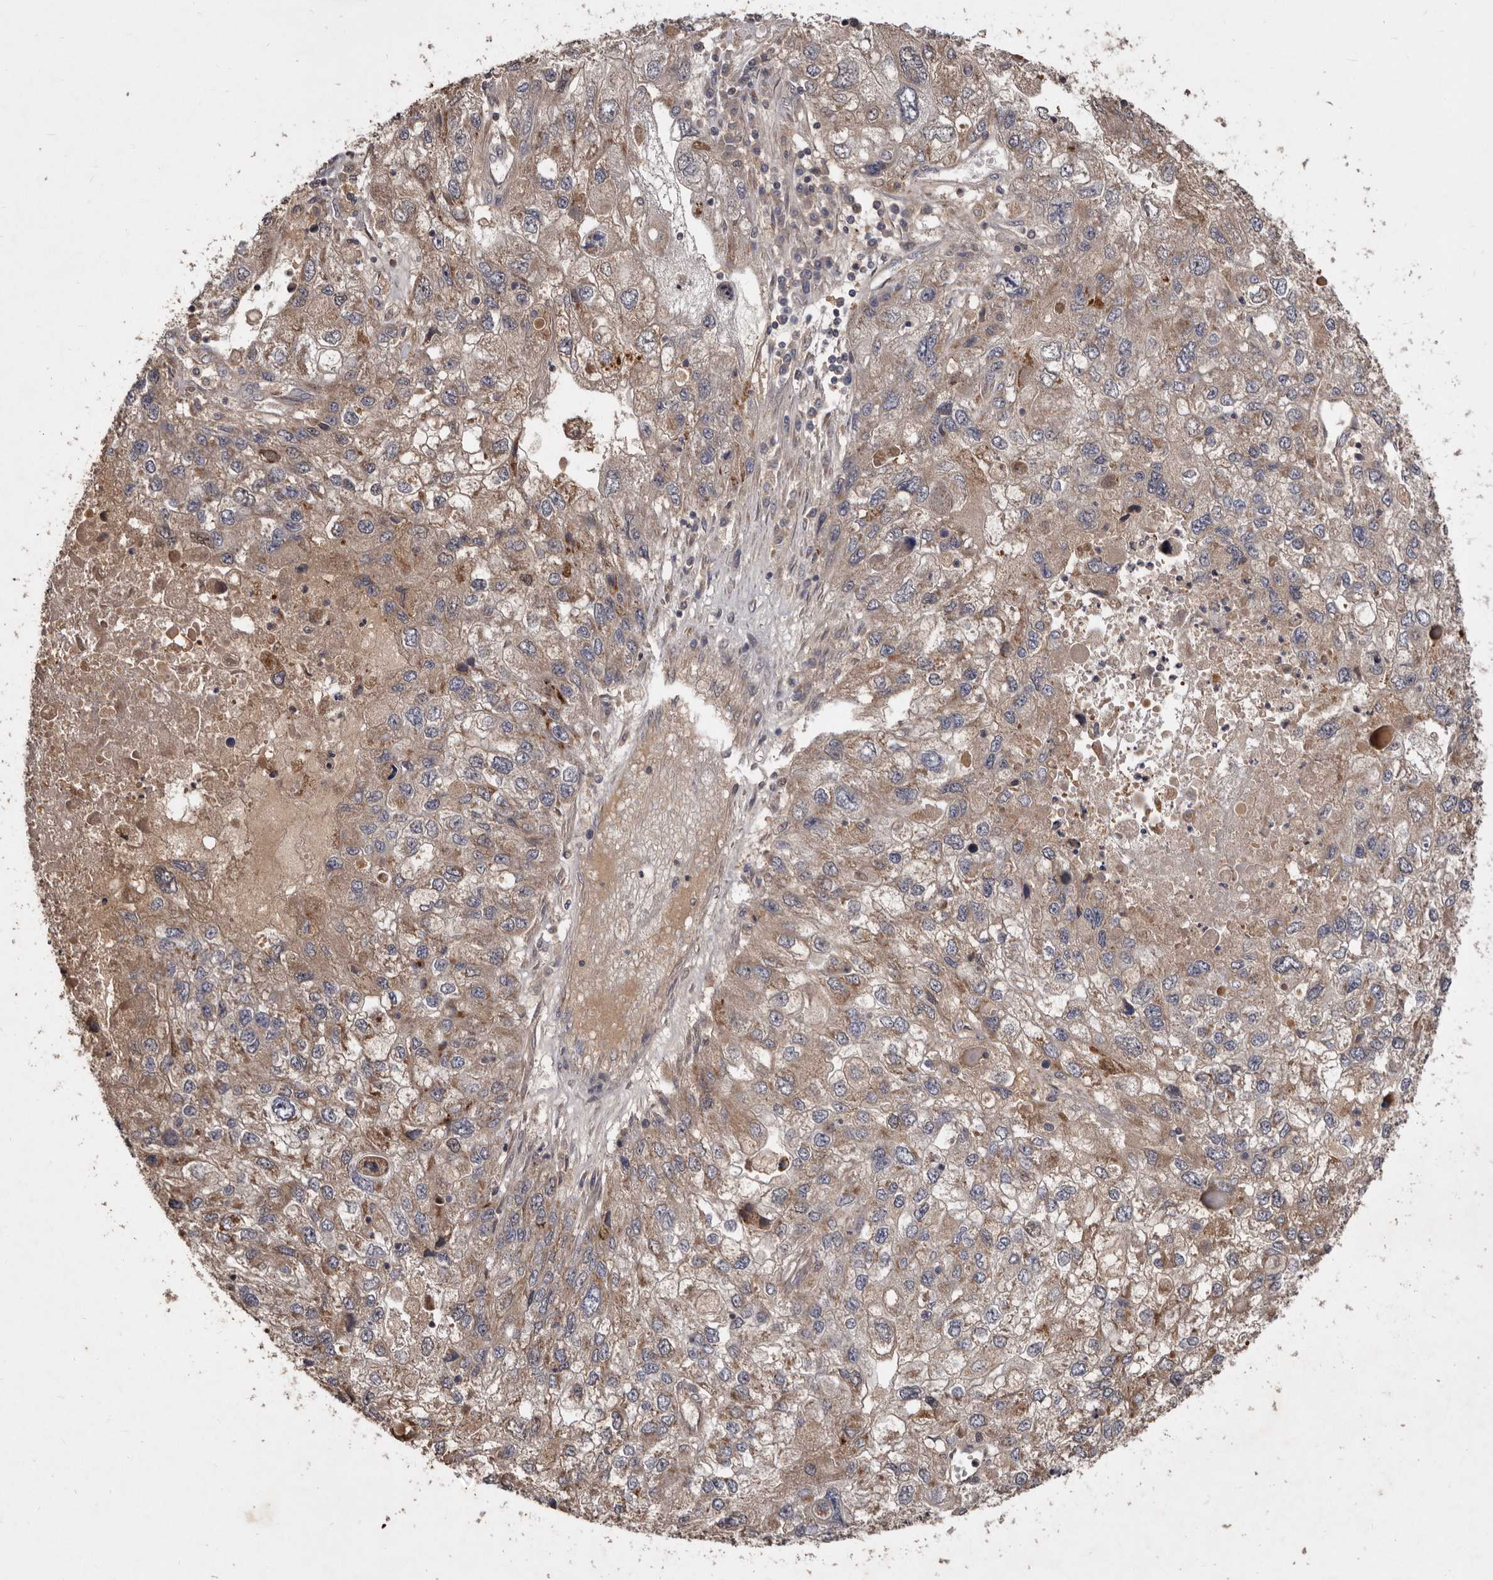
{"staining": {"intensity": "weak", "quantity": "25%-75%", "location": "cytoplasmic/membranous"}, "tissue": "endometrial cancer", "cell_type": "Tumor cells", "image_type": "cancer", "snomed": [{"axis": "morphology", "description": "Adenocarcinoma, NOS"}, {"axis": "topography", "description": "Endometrium"}], "caption": "Weak cytoplasmic/membranous protein staining is appreciated in about 25%-75% of tumor cells in endometrial cancer.", "gene": "FLAD1", "patient": {"sex": "female", "age": 49}}